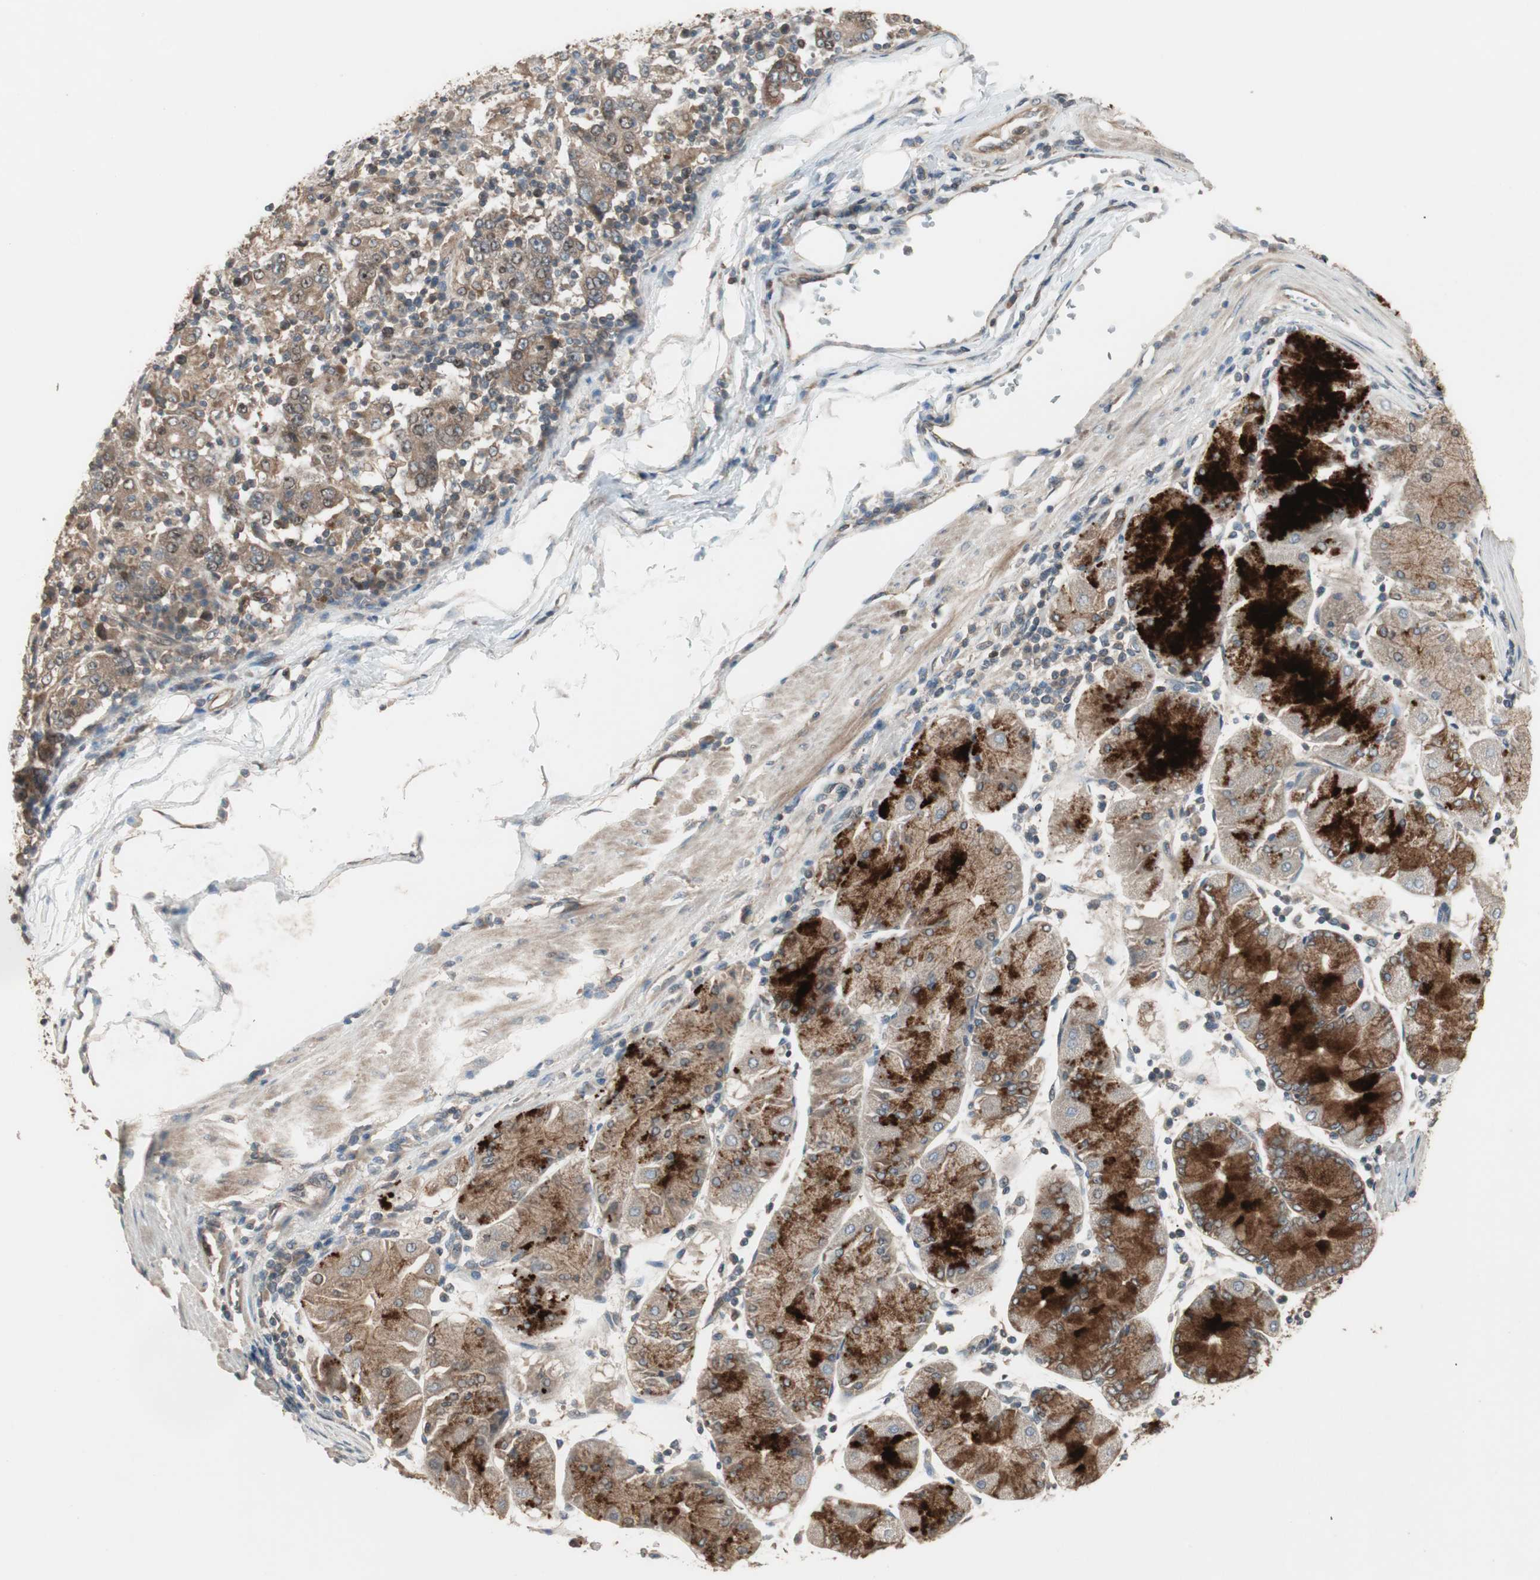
{"staining": {"intensity": "weak", "quantity": ">75%", "location": "cytoplasmic/membranous"}, "tissue": "stomach cancer", "cell_type": "Tumor cells", "image_type": "cancer", "snomed": [{"axis": "morphology", "description": "Normal tissue, NOS"}, {"axis": "morphology", "description": "Adenocarcinoma, NOS"}, {"axis": "topography", "description": "Stomach, upper"}, {"axis": "topography", "description": "Stomach"}], "caption": "Immunohistochemistry (IHC) histopathology image of stomach cancer stained for a protein (brown), which demonstrates low levels of weak cytoplasmic/membranous positivity in approximately >75% of tumor cells.", "gene": "ATP6AP2", "patient": {"sex": "male", "age": 59}}